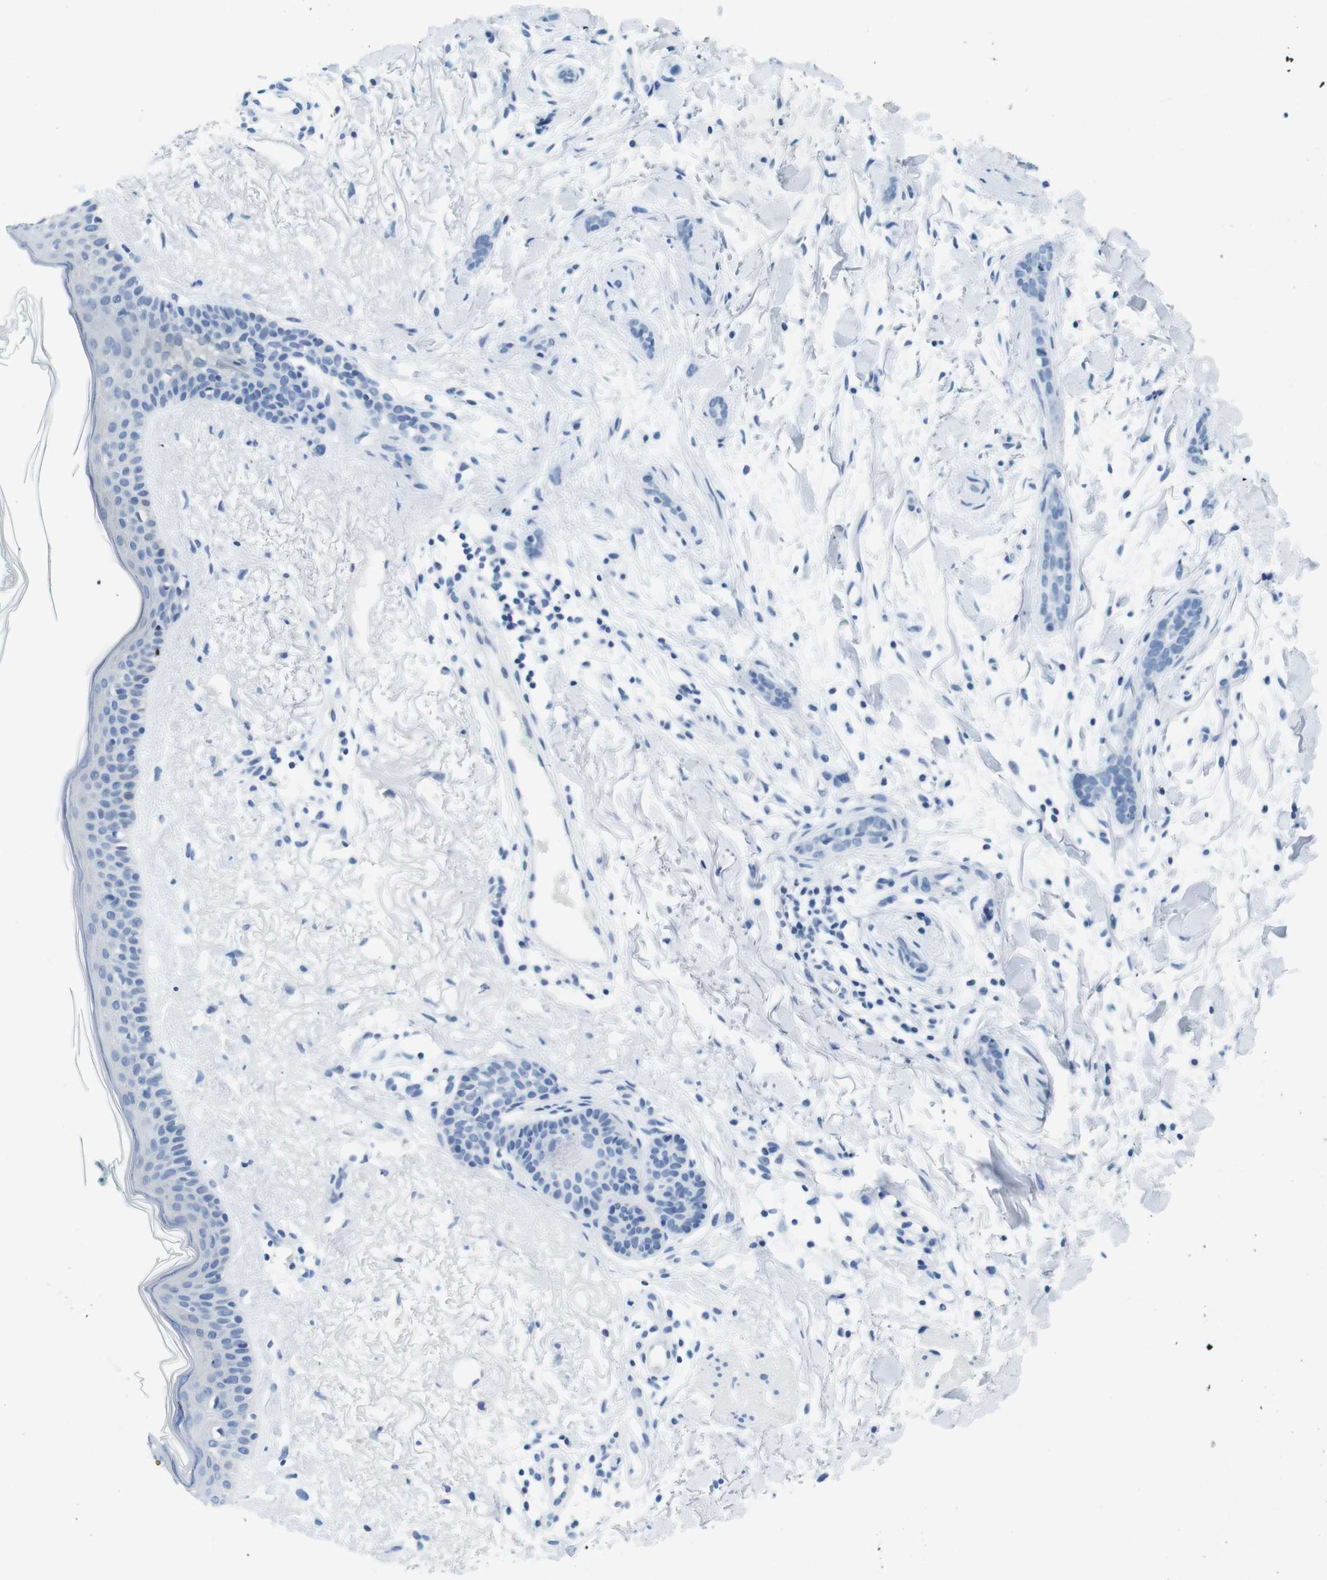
{"staining": {"intensity": "negative", "quantity": "none", "location": "none"}, "tissue": "skin cancer", "cell_type": "Tumor cells", "image_type": "cancer", "snomed": [{"axis": "morphology", "description": "Basal cell carcinoma"}, {"axis": "morphology", "description": "Adnexal tumor, benign"}, {"axis": "topography", "description": "Skin"}], "caption": "Immunohistochemistry (IHC) micrograph of neoplastic tissue: skin cancer (basal cell carcinoma) stained with DAB (3,3'-diaminobenzidine) shows no significant protein positivity in tumor cells.", "gene": "CYP2C9", "patient": {"sex": "female", "age": 42}}